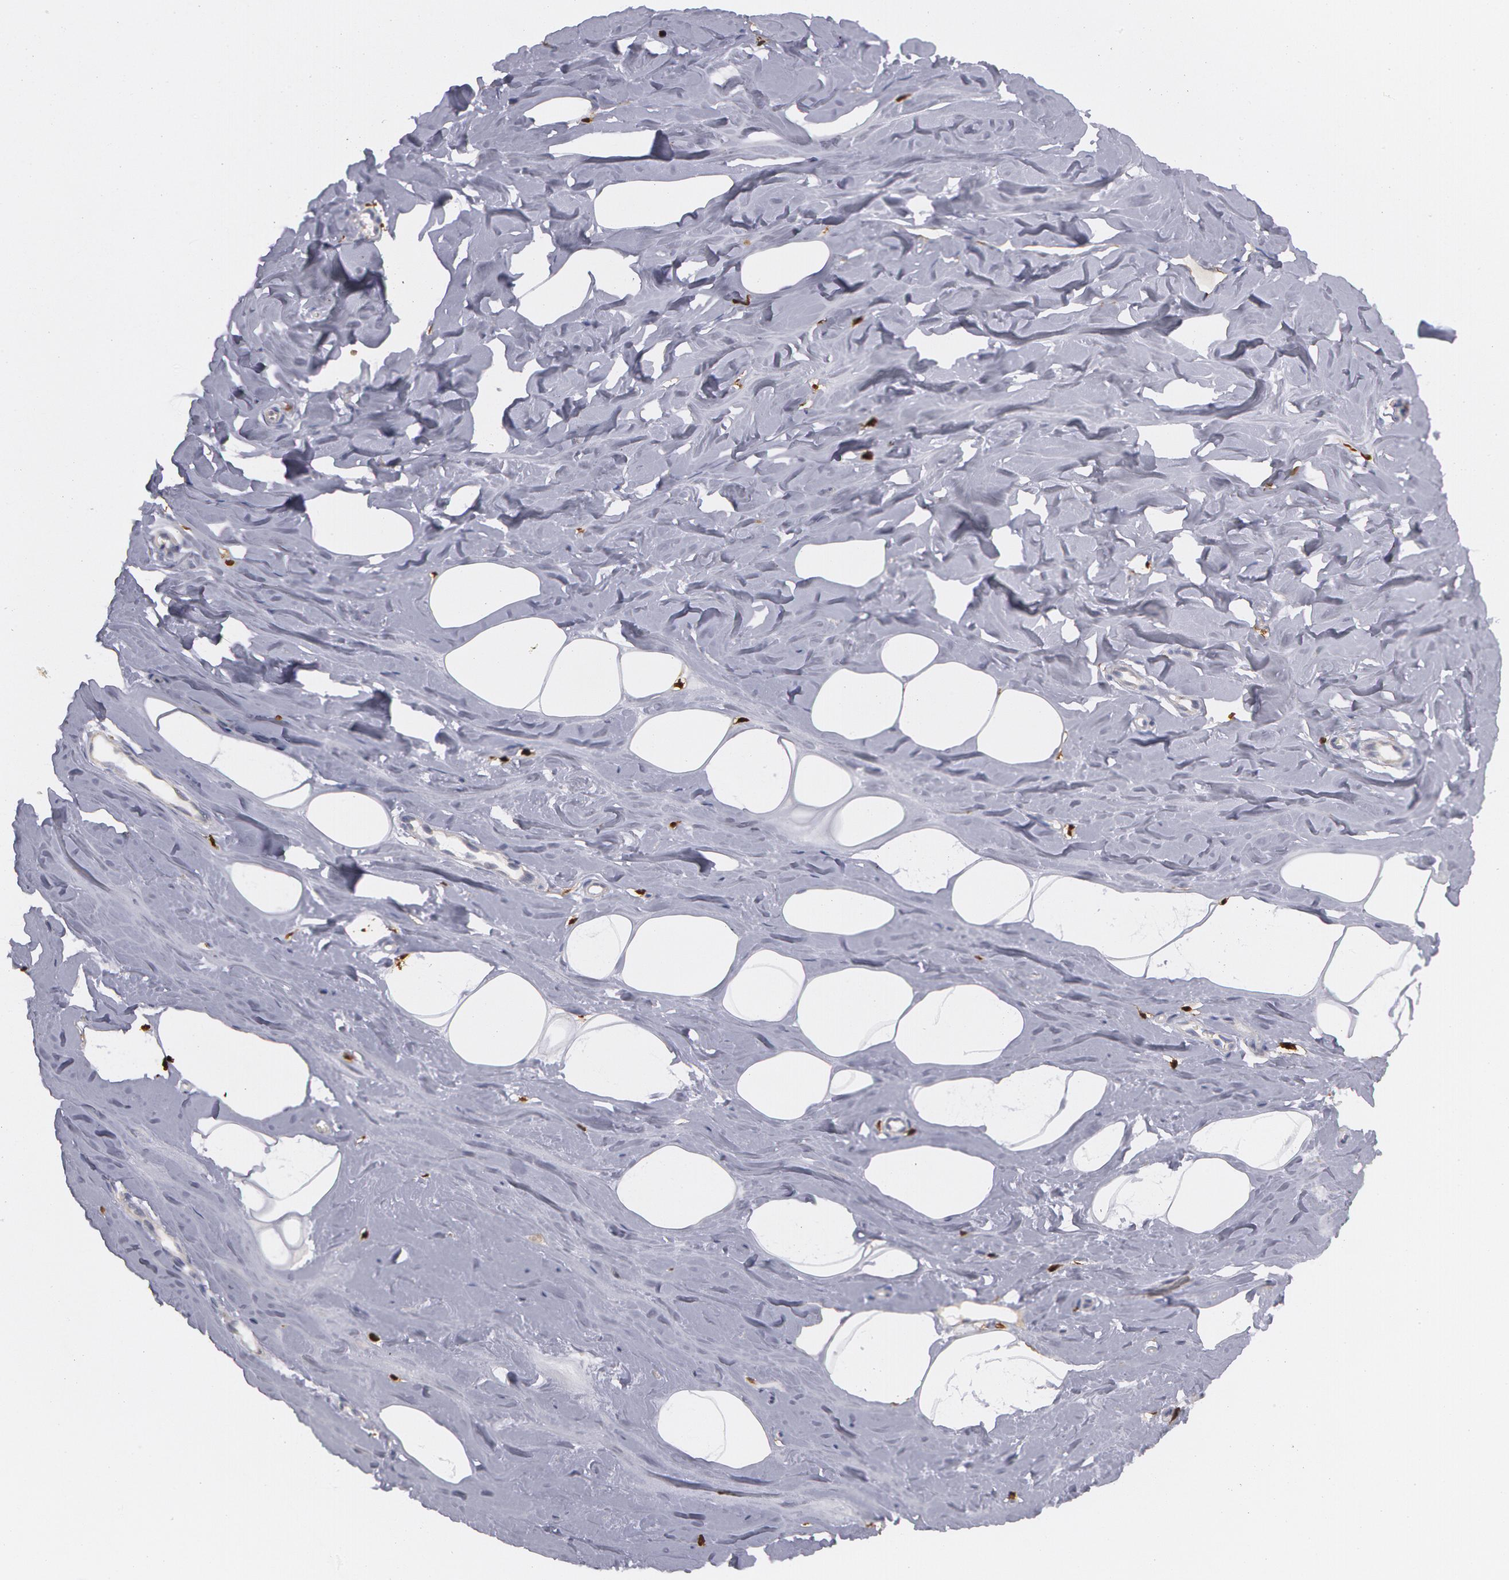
{"staining": {"intensity": "negative", "quantity": "none", "location": "none"}, "tissue": "breast", "cell_type": "Adipocytes", "image_type": "normal", "snomed": [{"axis": "morphology", "description": "Normal tissue, NOS"}, {"axis": "topography", "description": "Breast"}], "caption": "Normal breast was stained to show a protein in brown. There is no significant positivity in adipocytes. Nuclei are stained in blue.", "gene": "SYK", "patient": {"sex": "female", "age": 45}}